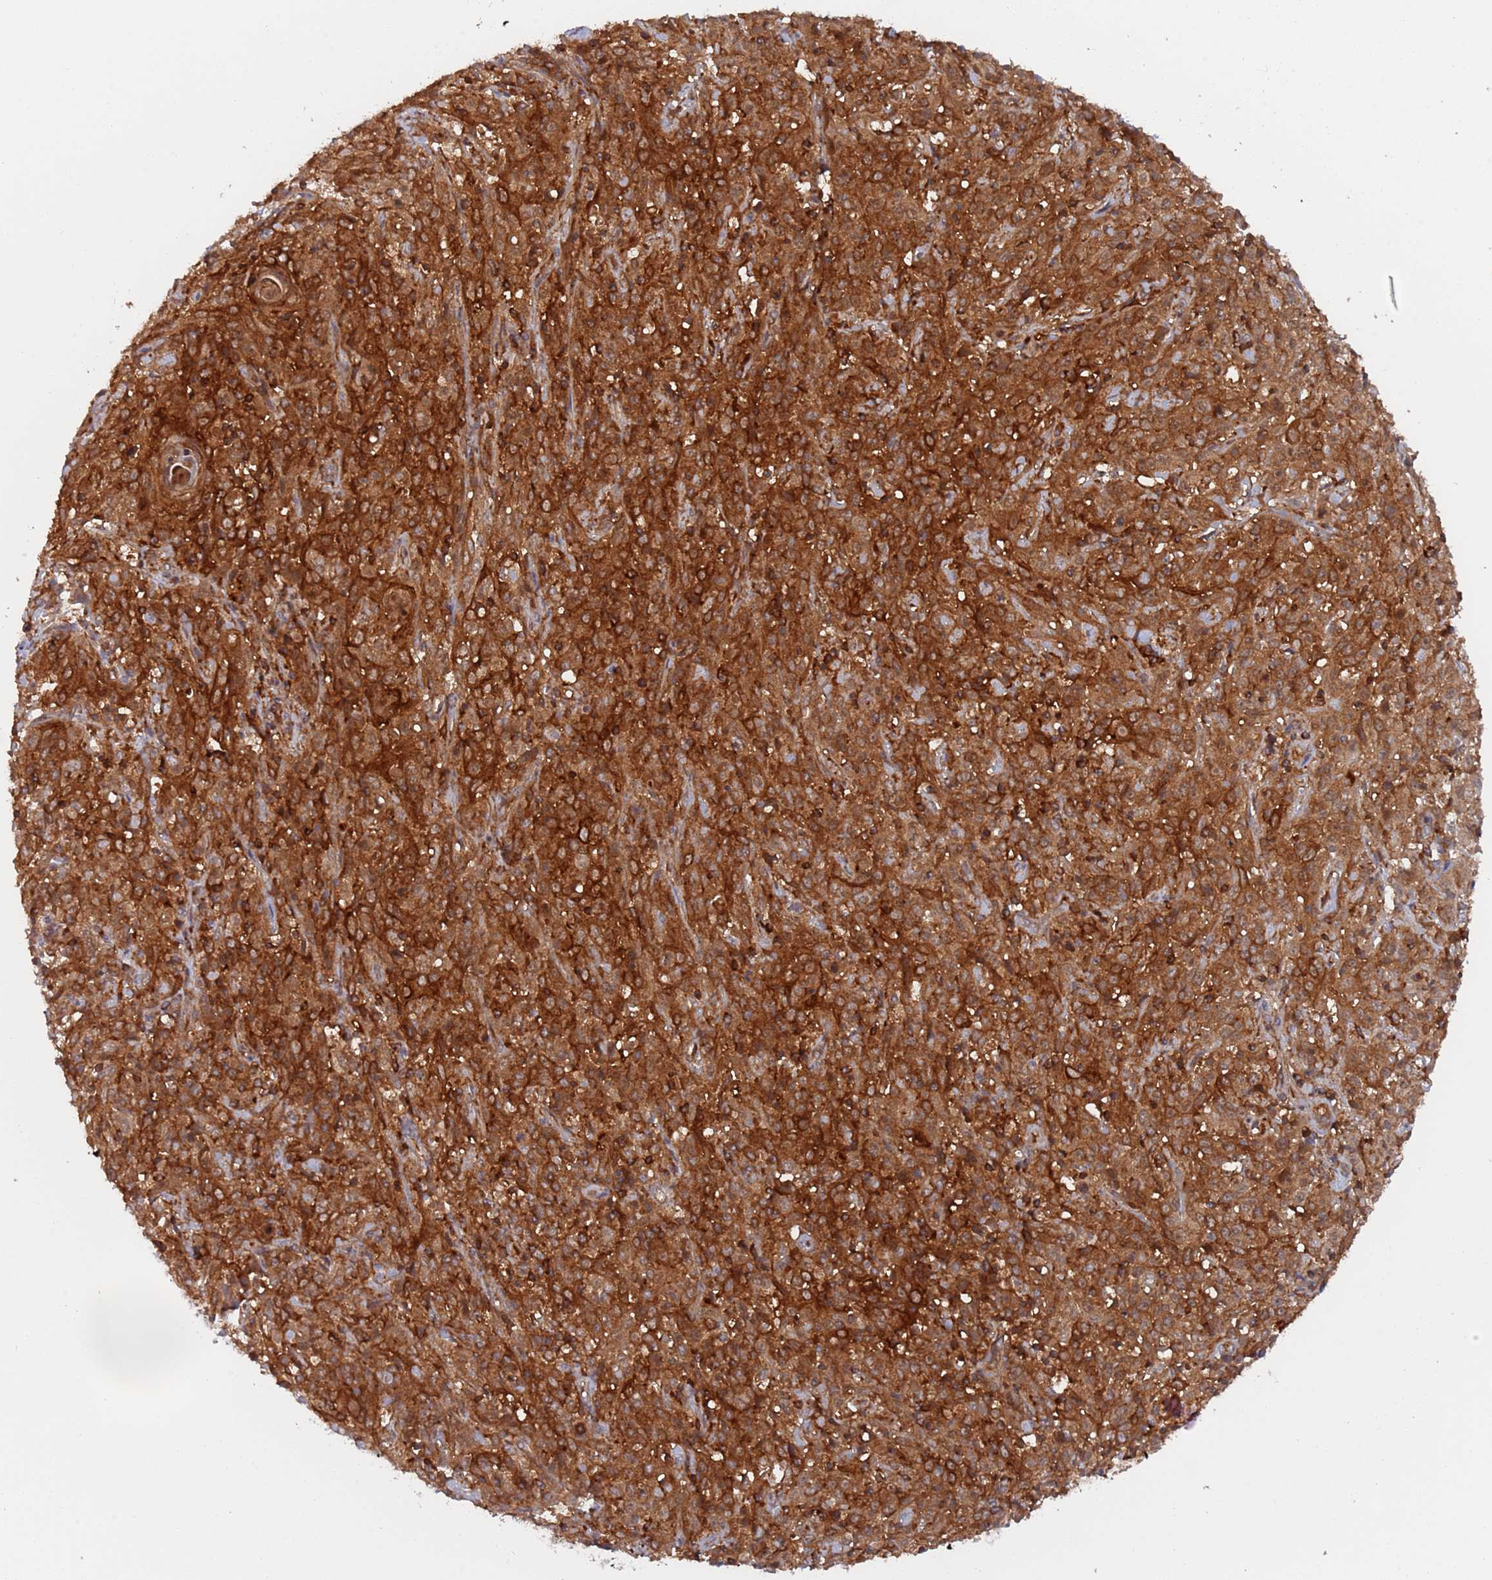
{"staining": {"intensity": "strong", "quantity": ">75%", "location": "cytoplasmic/membranous"}, "tissue": "cervical cancer", "cell_type": "Tumor cells", "image_type": "cancer", "snomed": [{"axis": "morphology", "description": "Squamous cell carcinoma, NOS"}, {"axis": "topography", "description": "Cervix"}], "caption": "Immunohistochemistry (IHC) (DAB (3,3'-diaminobenzidine)) staining of cervical cancer shows strong cytoplasmic/membranous protein expression in approximately >75% of tumor cells.", "gene": "DDX60", "patient": {"sex": "female", "age": 57}}